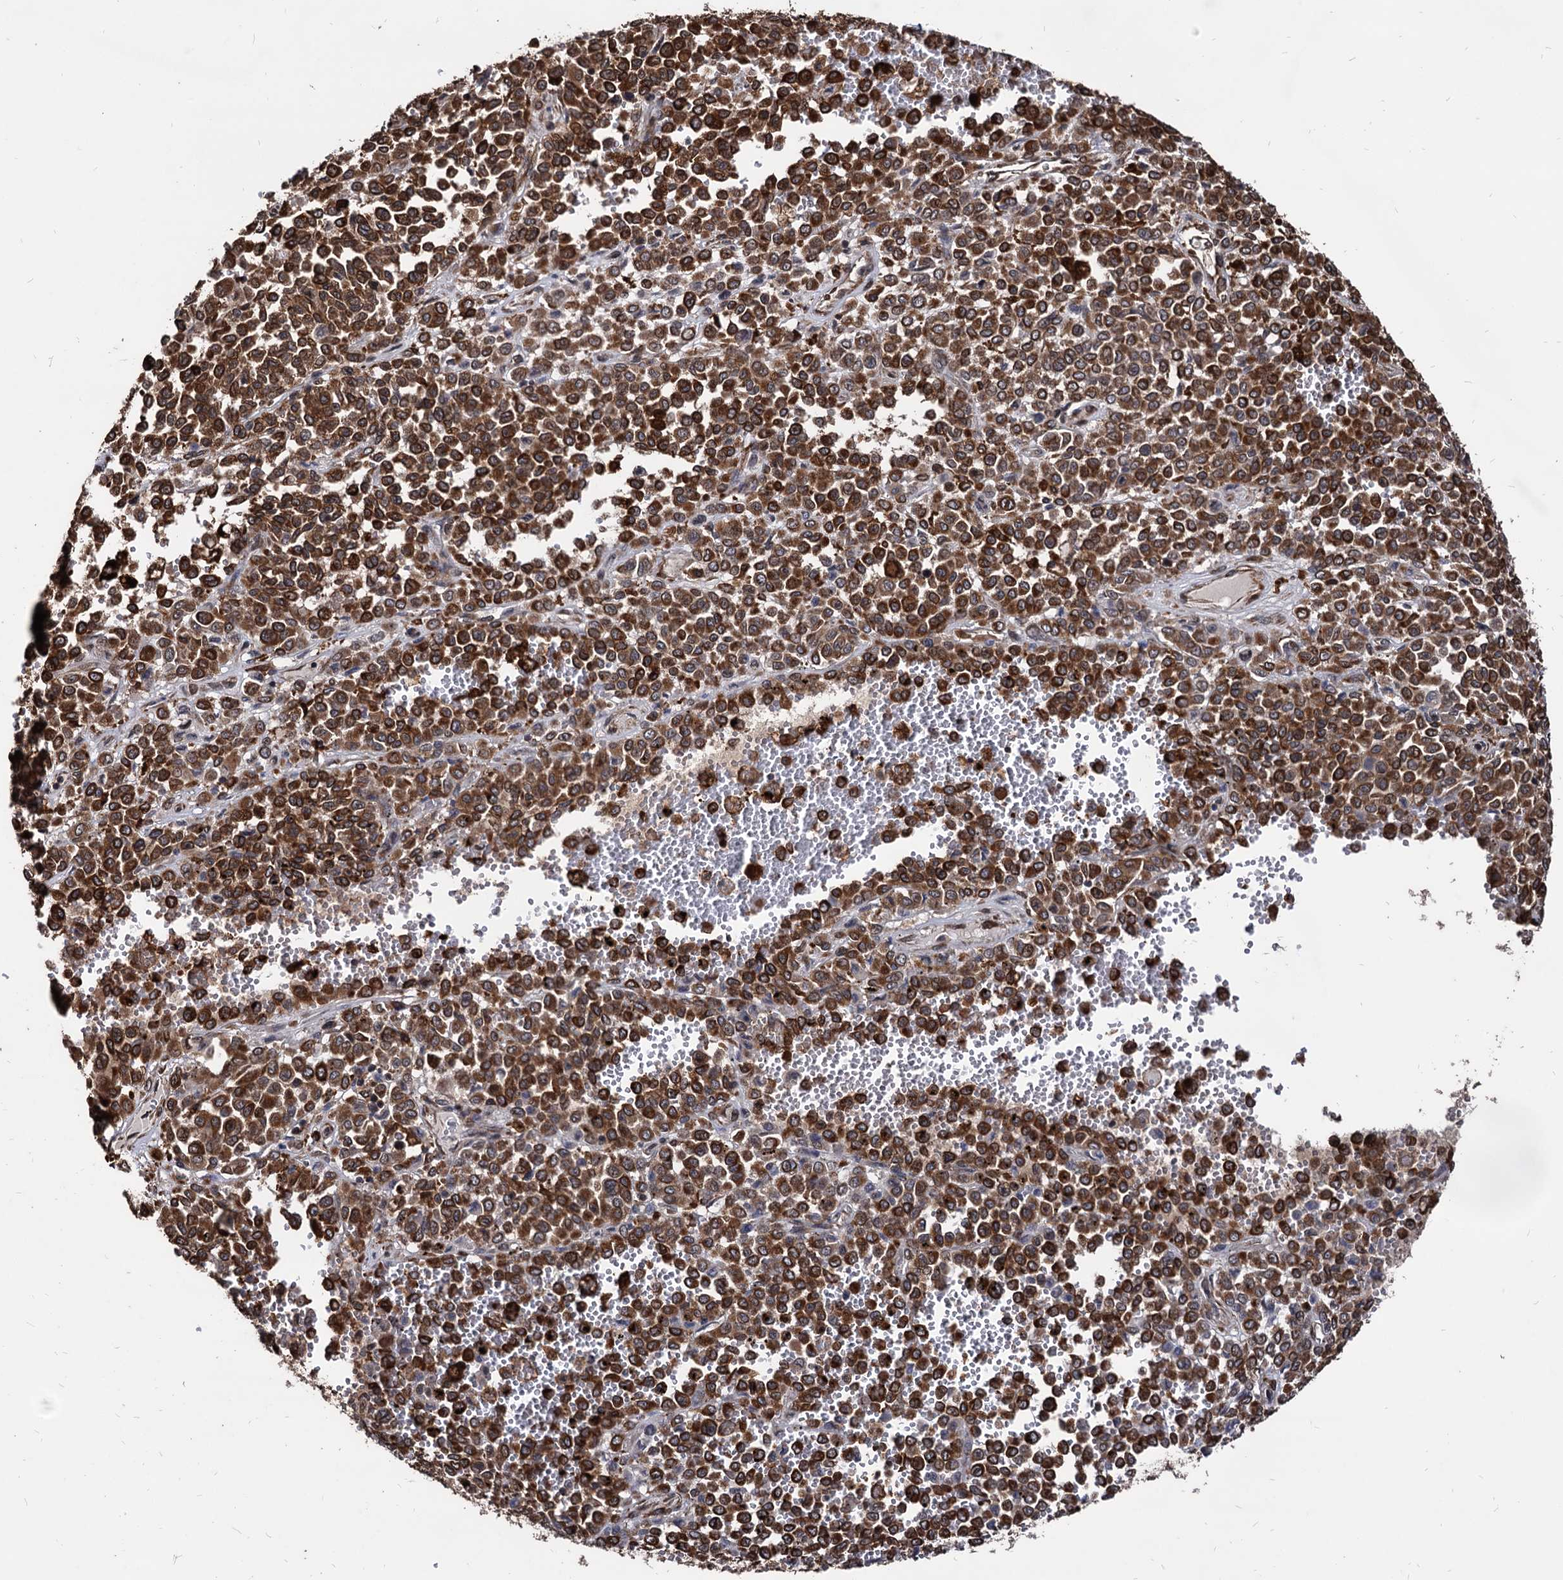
{"staining": {"intensity": "strong", "quantity": ">75%", "location": "cytoplasmic/membranous"}, "tissue": "melanoma", "cell_type": "Tumor cells", "image_type": "cancer", "snomed": [{"axis": "morphology", "description": "Malignant melanoma, Metastatic site"}, {"axis": "topography", "description": "Pancreas"}], "caption": "The micrograph displays immunohistochemical staining of malignant melanoma (metastatic site). There is strong cytoplasmic/membranous positivity is appreciated in about >75% of tumor cells. Ihc stains the protein in brown and the nuclei are stained blue.", "gene": "ANKRD12", "patient": {"sex": "female", "age": 30}}